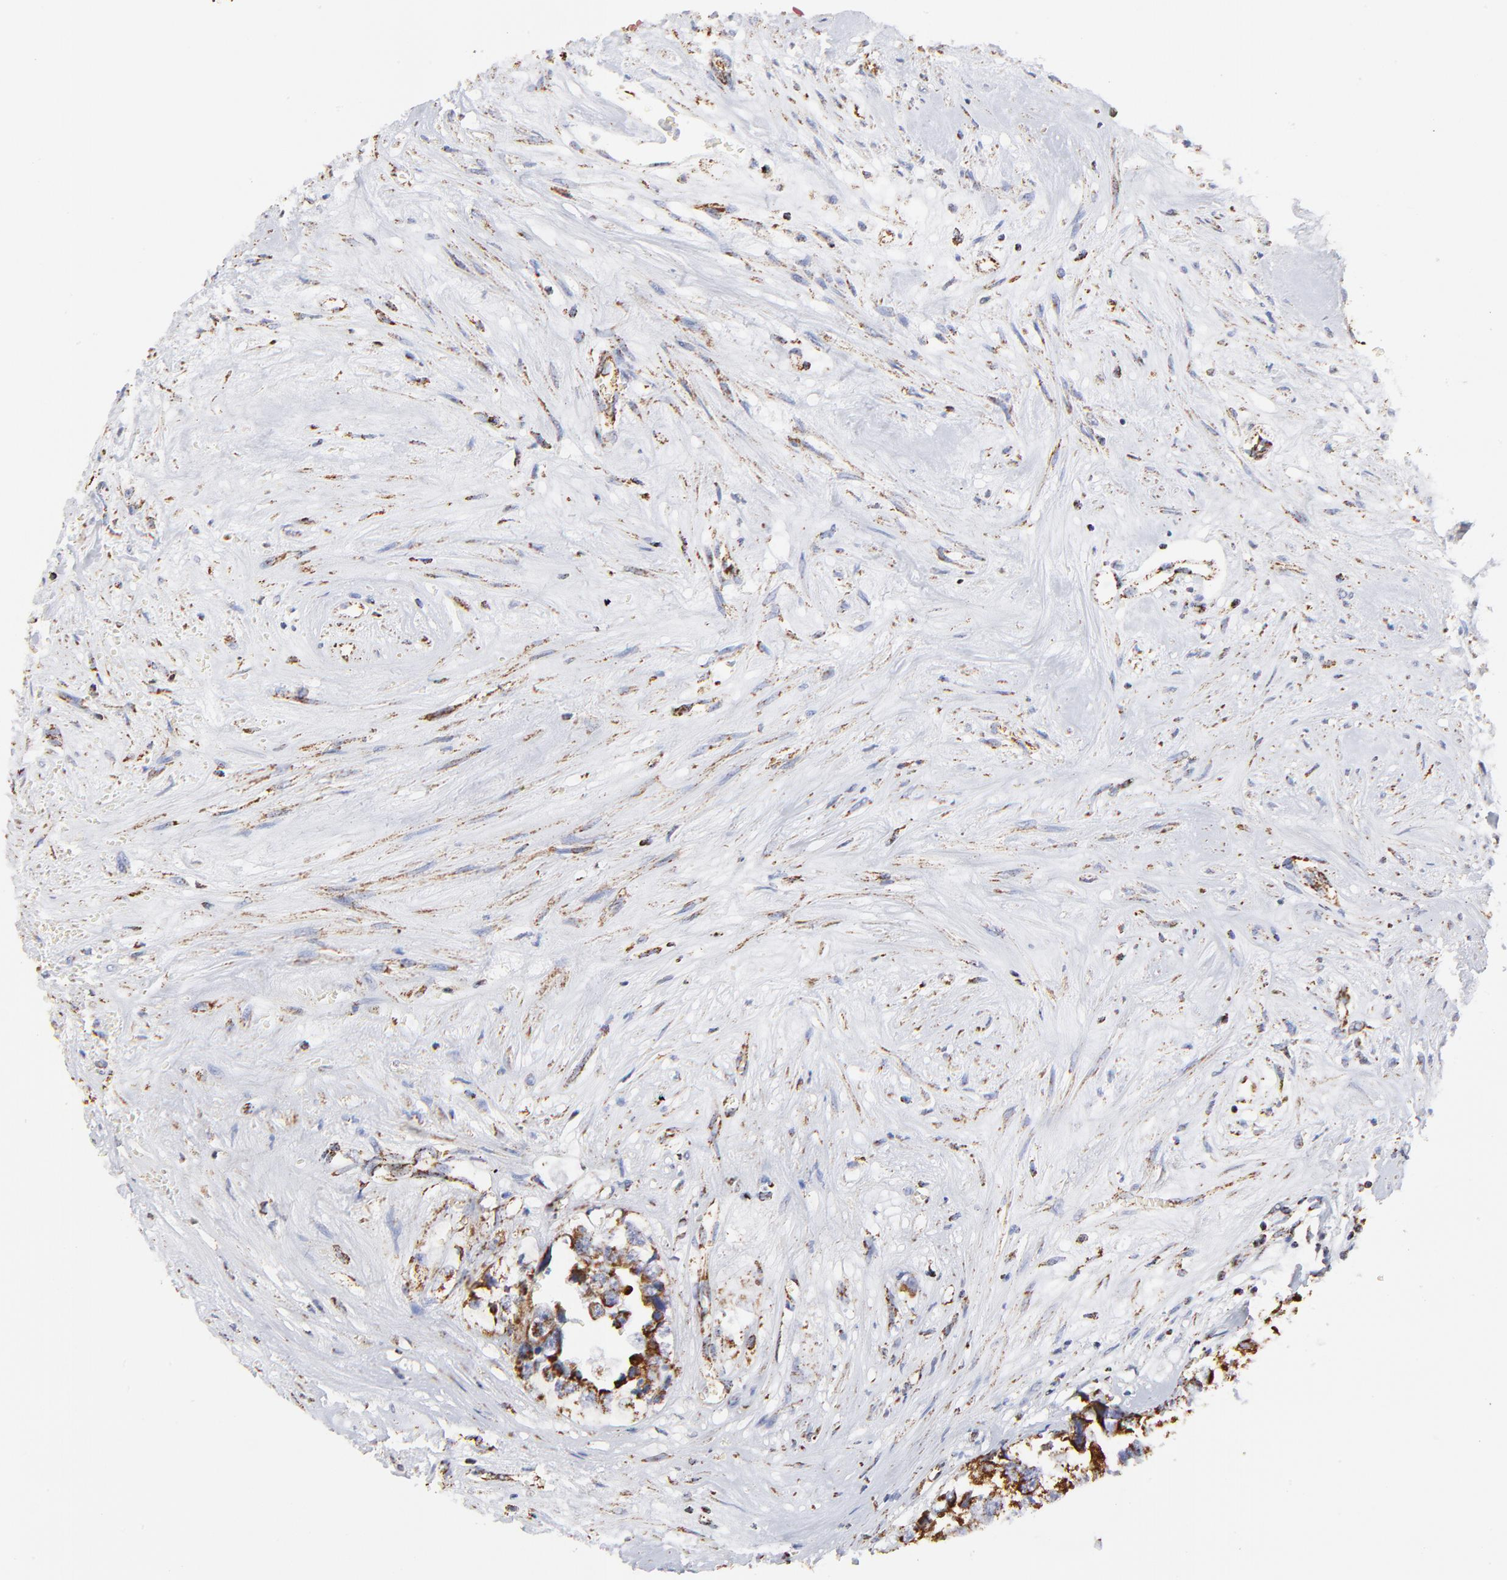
{"staining": {"intensity": "strong", "quantity": ">75%", "location": "cytoplasmic/membranous"}, "tissue": "testis cancer", "cell_type": "Tumor cells", "image_type": "cancer", "snomed": [{"axis": "morphology", "description": "Carcinoma, Embryonal, NOS"}, {"axis": "topography", "description": "Testis"}], "caption": "Immunohistochemical staining of human testis cancer (embryonal carcinoma) reveals high levels of strong cytoplasmic/membranous positivity in approximately >75% of tumor cells.", "gene": "COX4I1", "patient": {"sex": "male", "age": 31}}